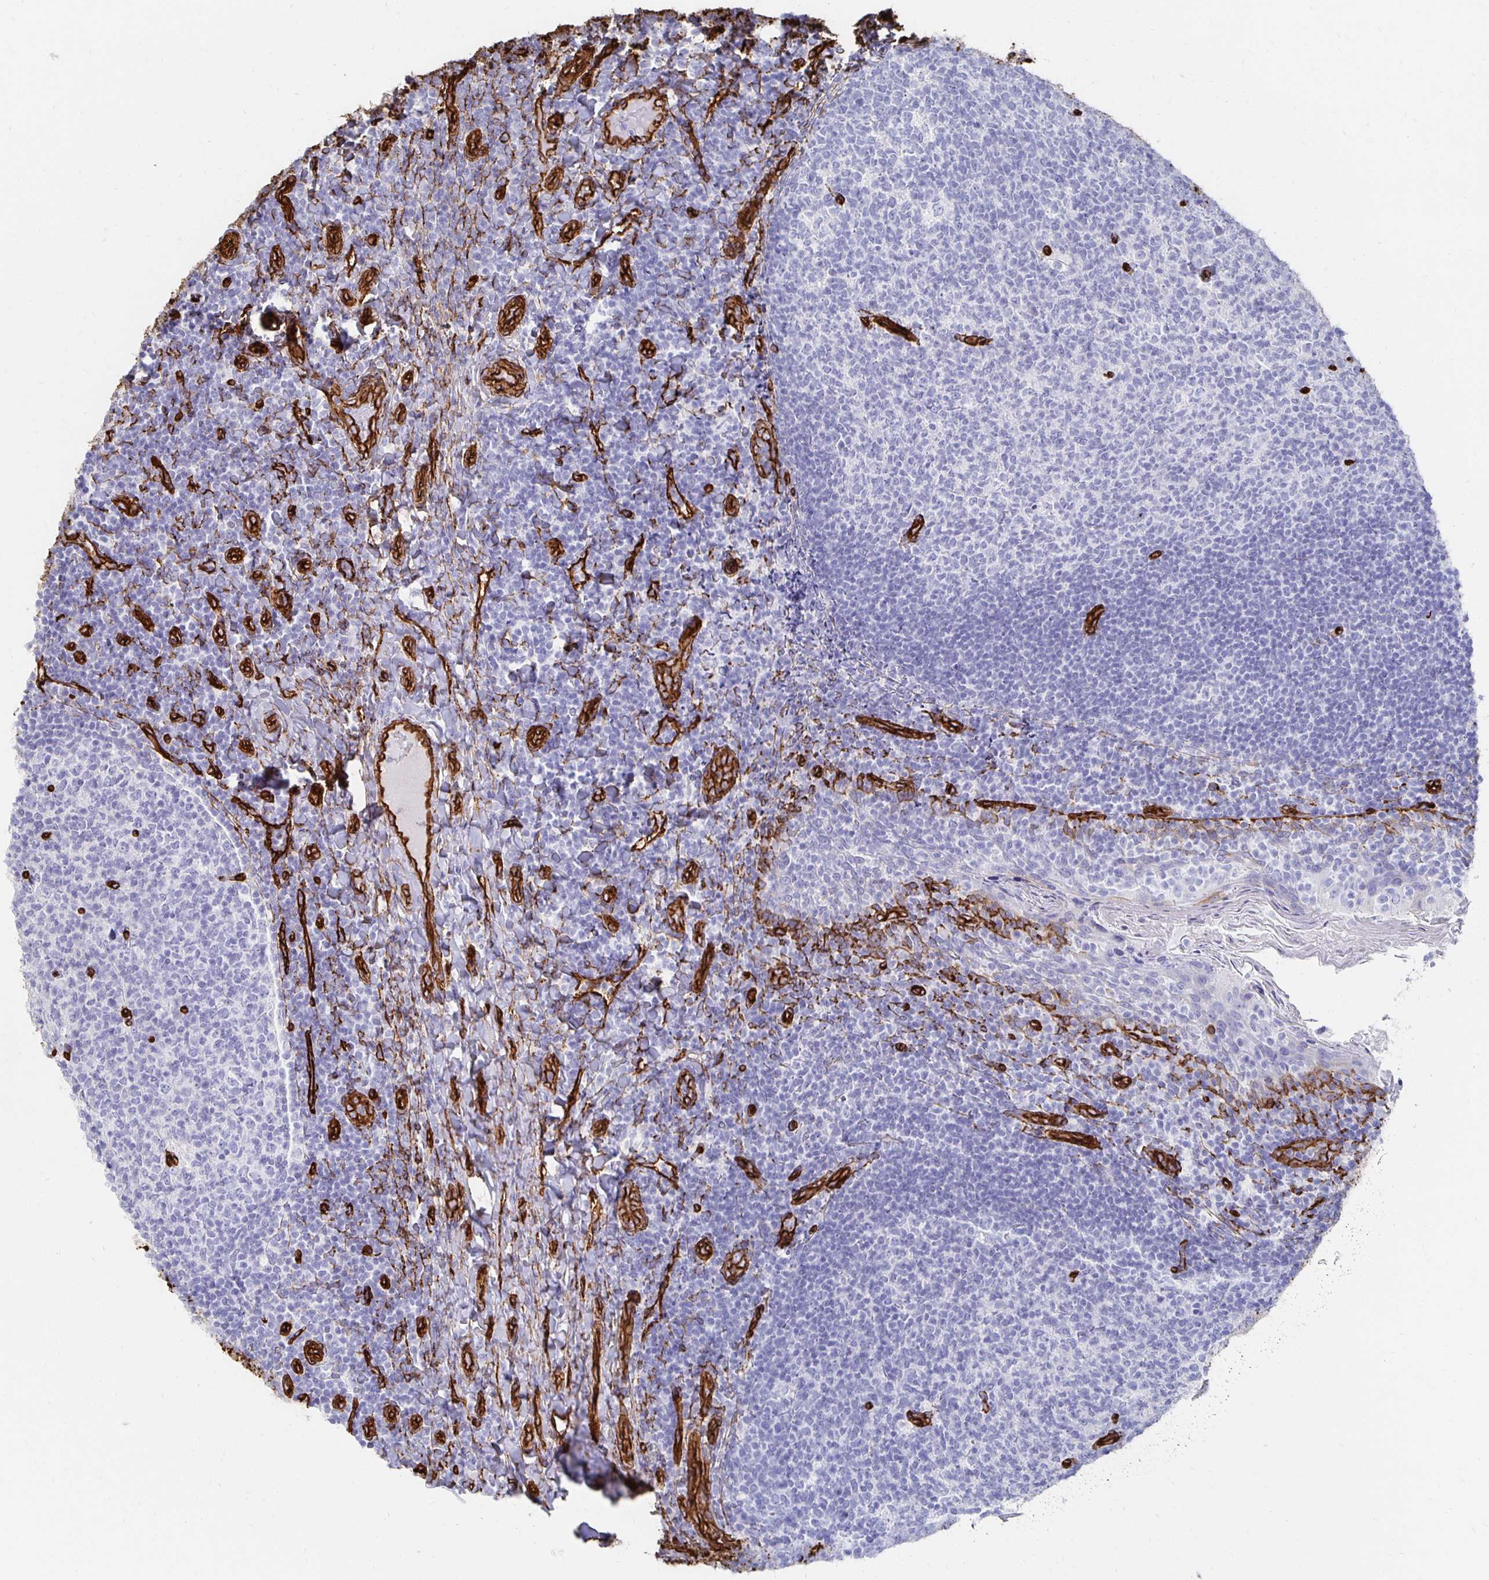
{"staining": {"intensity": "strong", "quantity": "<25%", "location": "cytoplasmic/membranous"}, "tissue": "tonsil", "cell_type": "Germinal center cells", "image_type": "normal", "snomed": [{"axis": "morphology", "description": "Normal tissue, NOS"}, {"axis": "topography", "description": "Tonsil"}], "caption": "A high-resolution micrograph shows immunohistochemistry (IHC) staining of unremarkable tonsil, which shows strong cytoplasmic/membranous staining in approximately <25% of germinal center cells.", "gene": "VIPR2", "patient": {"sex": "female", "age": 10}}